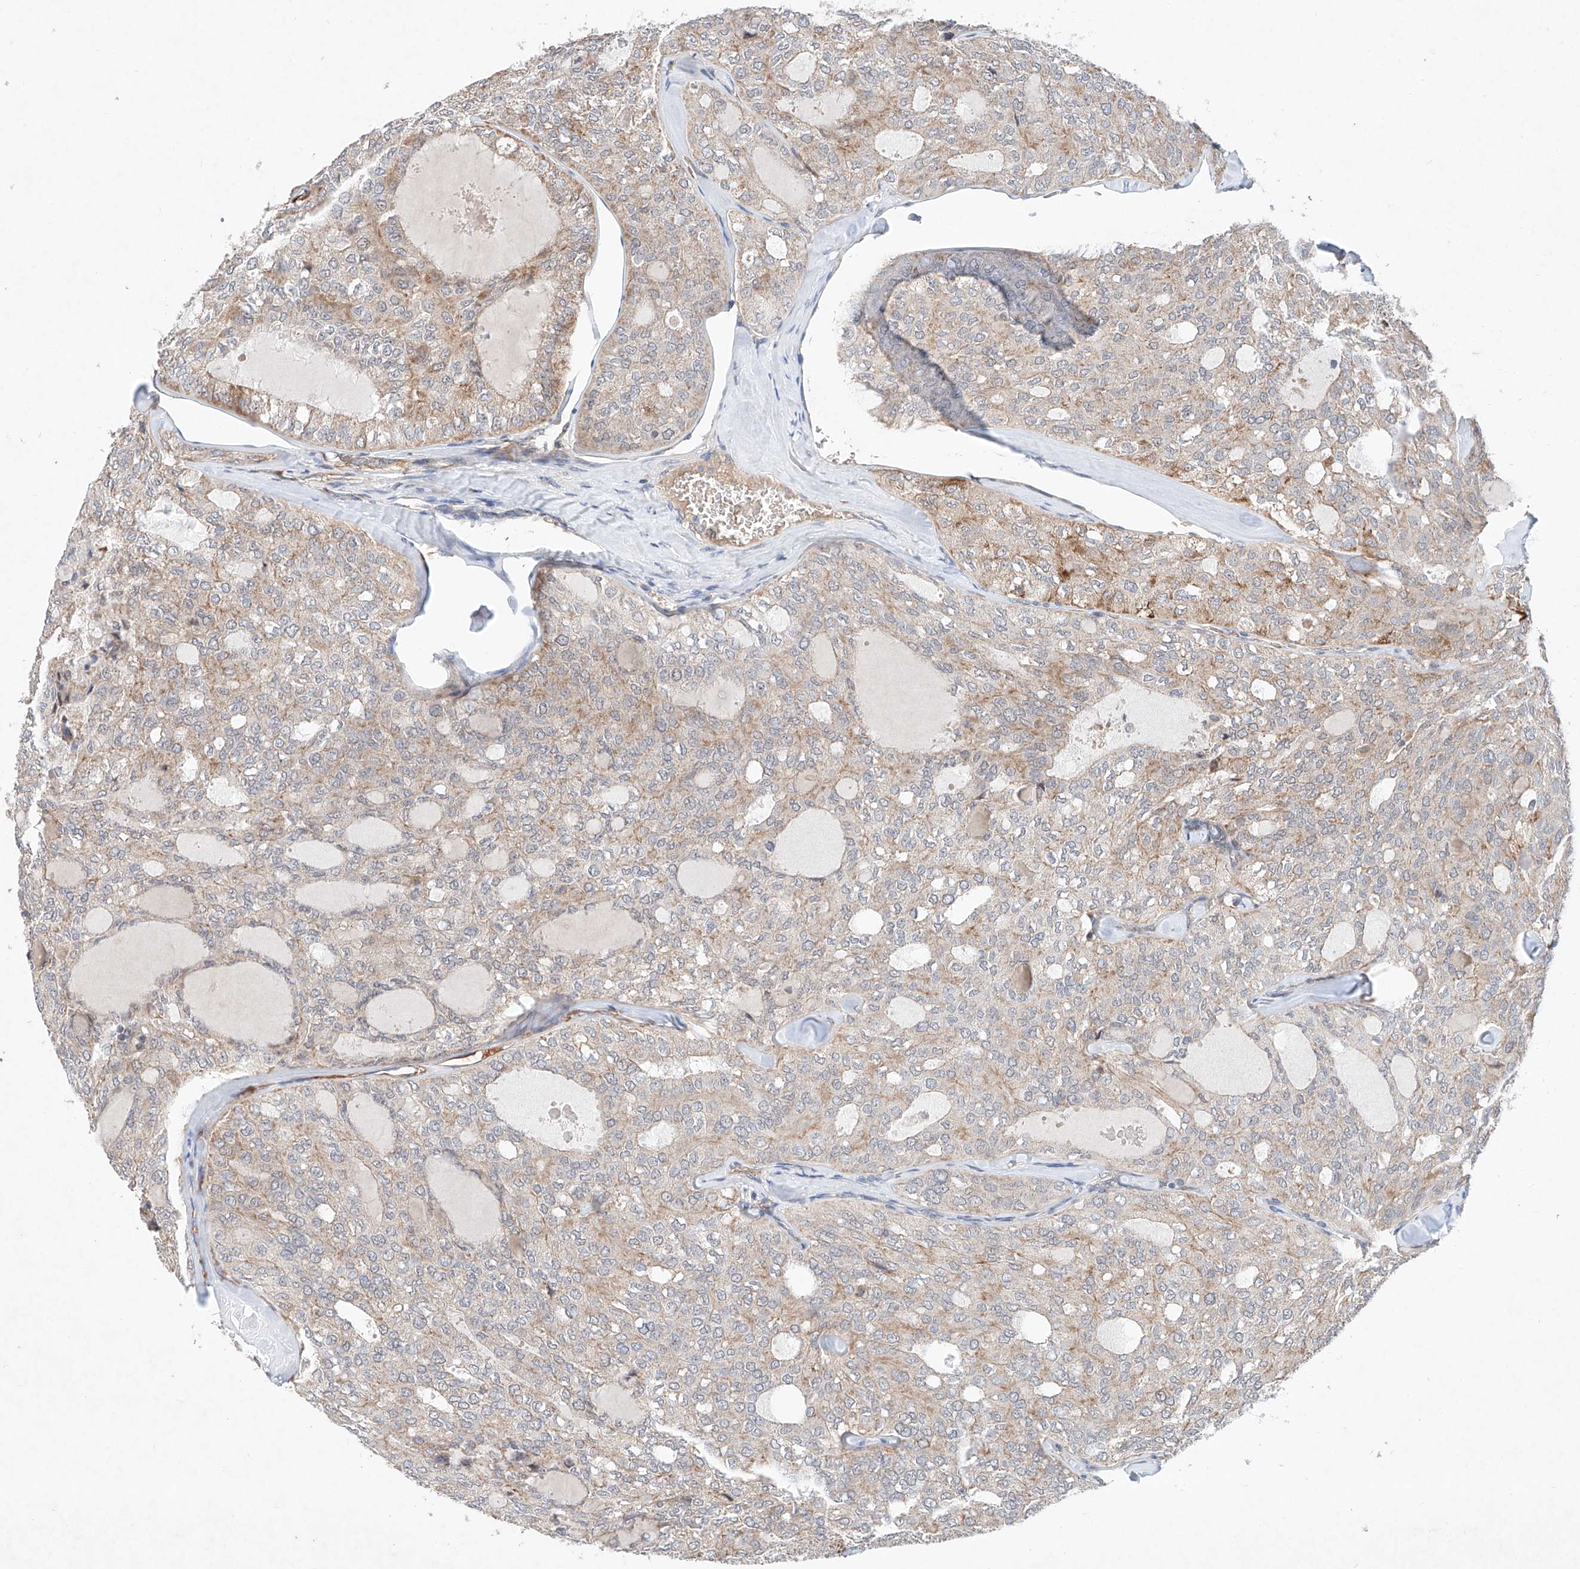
{"staining": {"intensity": "weak", "quantity": "25%-75%", "location": "cytoplasmic/membranous"}, "tissue": "thyroid cancer", "cell_type": "Tumor cells", "image_type": "cancer", "snomed": [{"axis": "morphology", "description": "Follicular adenoma carcinoma, NOS"}, {"axis": "topography", "description": "Thyroid gland"}], "caption": "DAB immunohistochemical staining of thyroid cancer exhibits weak cytoplasmic/membranous protein staining in about 25%-75% of tumor cells. (brown staining indicates protein expression, while blue staining denotes nuclei).", "gene": "FASTK", "patient": {"sex": "male", "age": 75}}